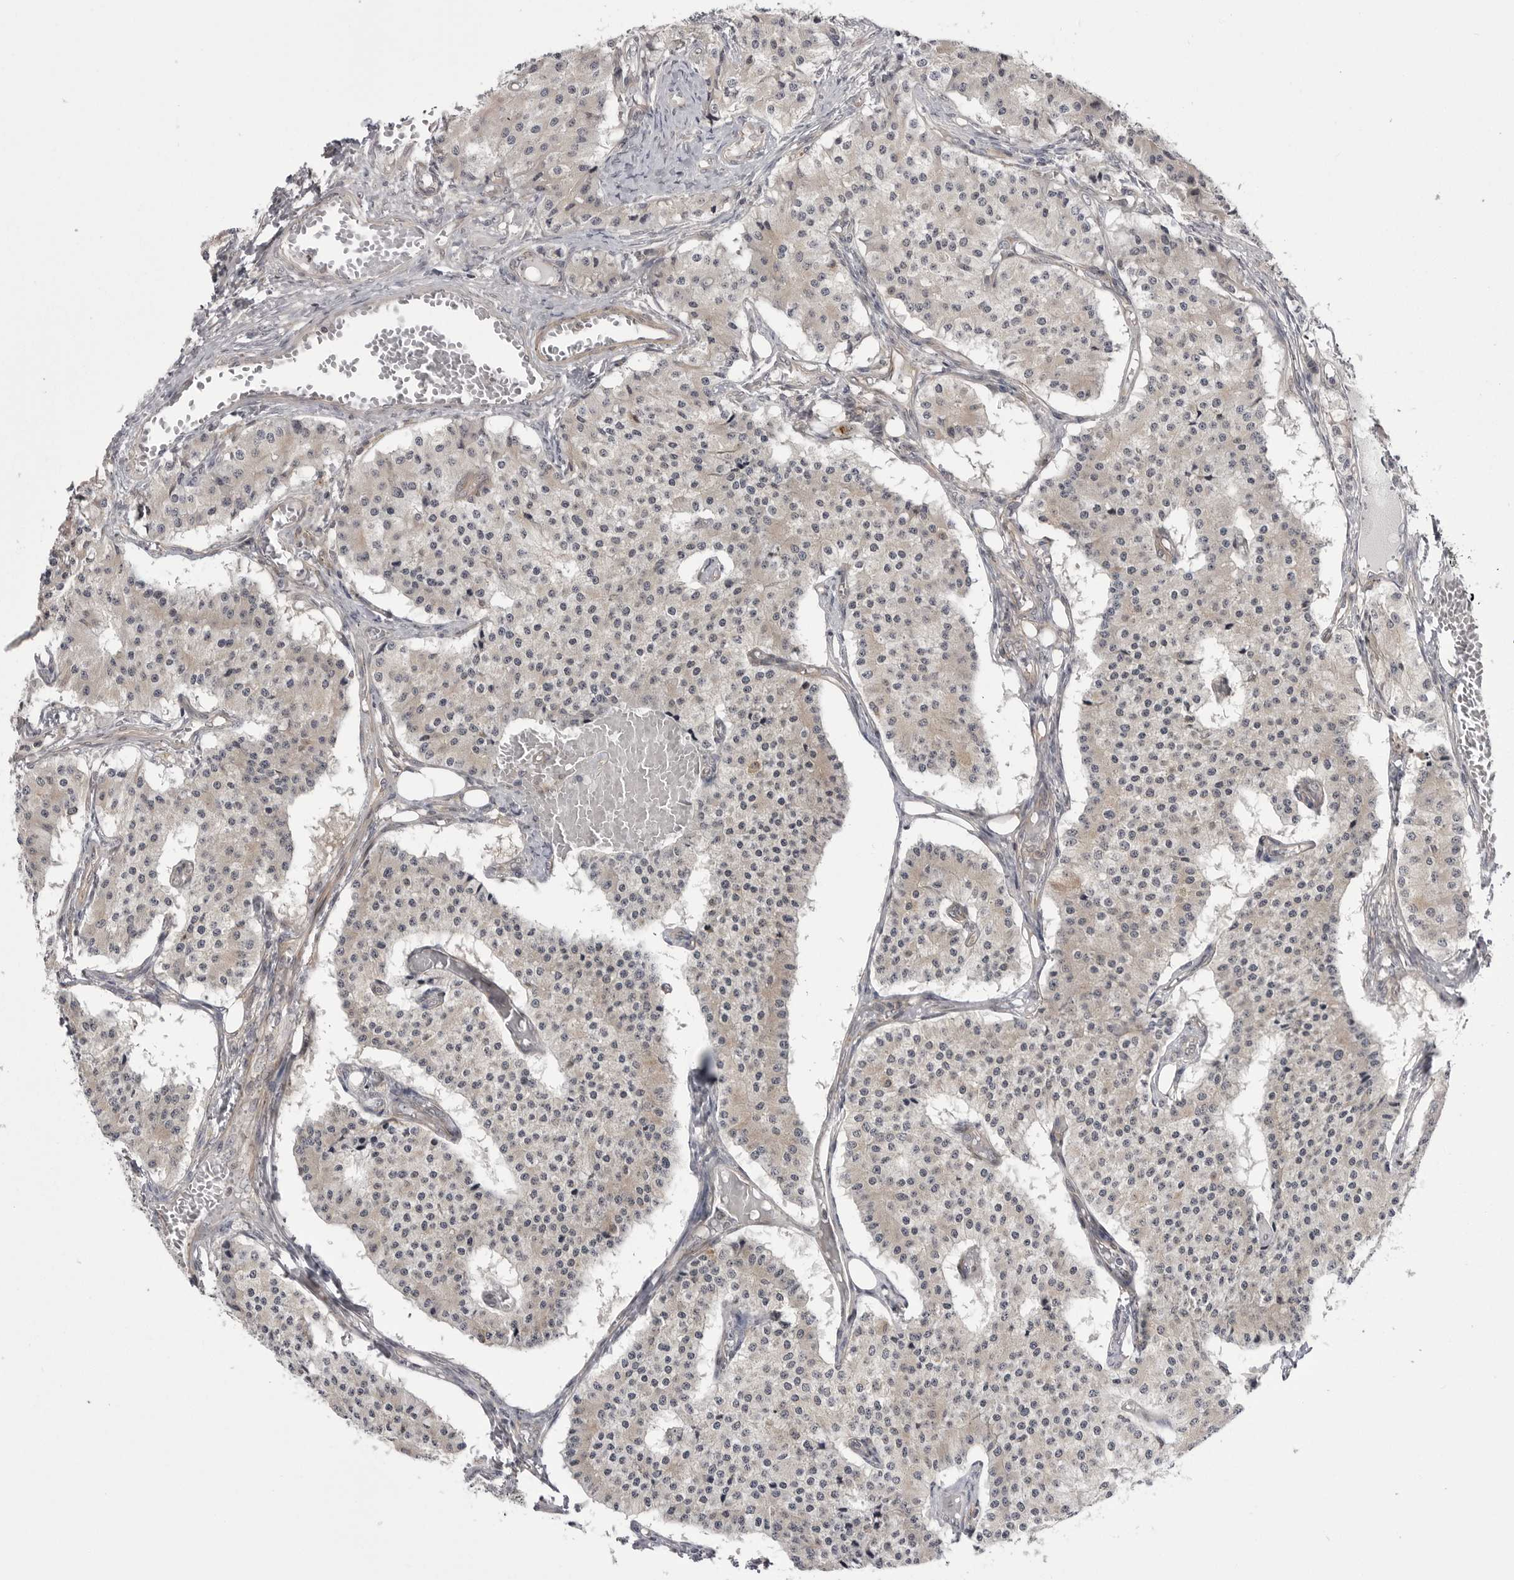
{"staining": {"intensity": "weak", "quantity": "<25%", "location": "cytoplasmic/membranous"}, "tissue": "carcinoid", "cell_type": "Tumor cells", "image_type": "cancer", "snomed": [{"axis": "morphology", "description": "Carcinoid, malignant, NOS"}, {"axis": "topography", "description": "Colon"}], "caption": "DAB immunohistochemical staining of human malignant carcinoid reveals no significant staining in tumor cells. (DAB (3,3'-diaminobenzidine) immunohistochemistry with hematoxylin counter stain).", "gene": "CCDC18", "patient": {"sex": "female", "age": 52}}